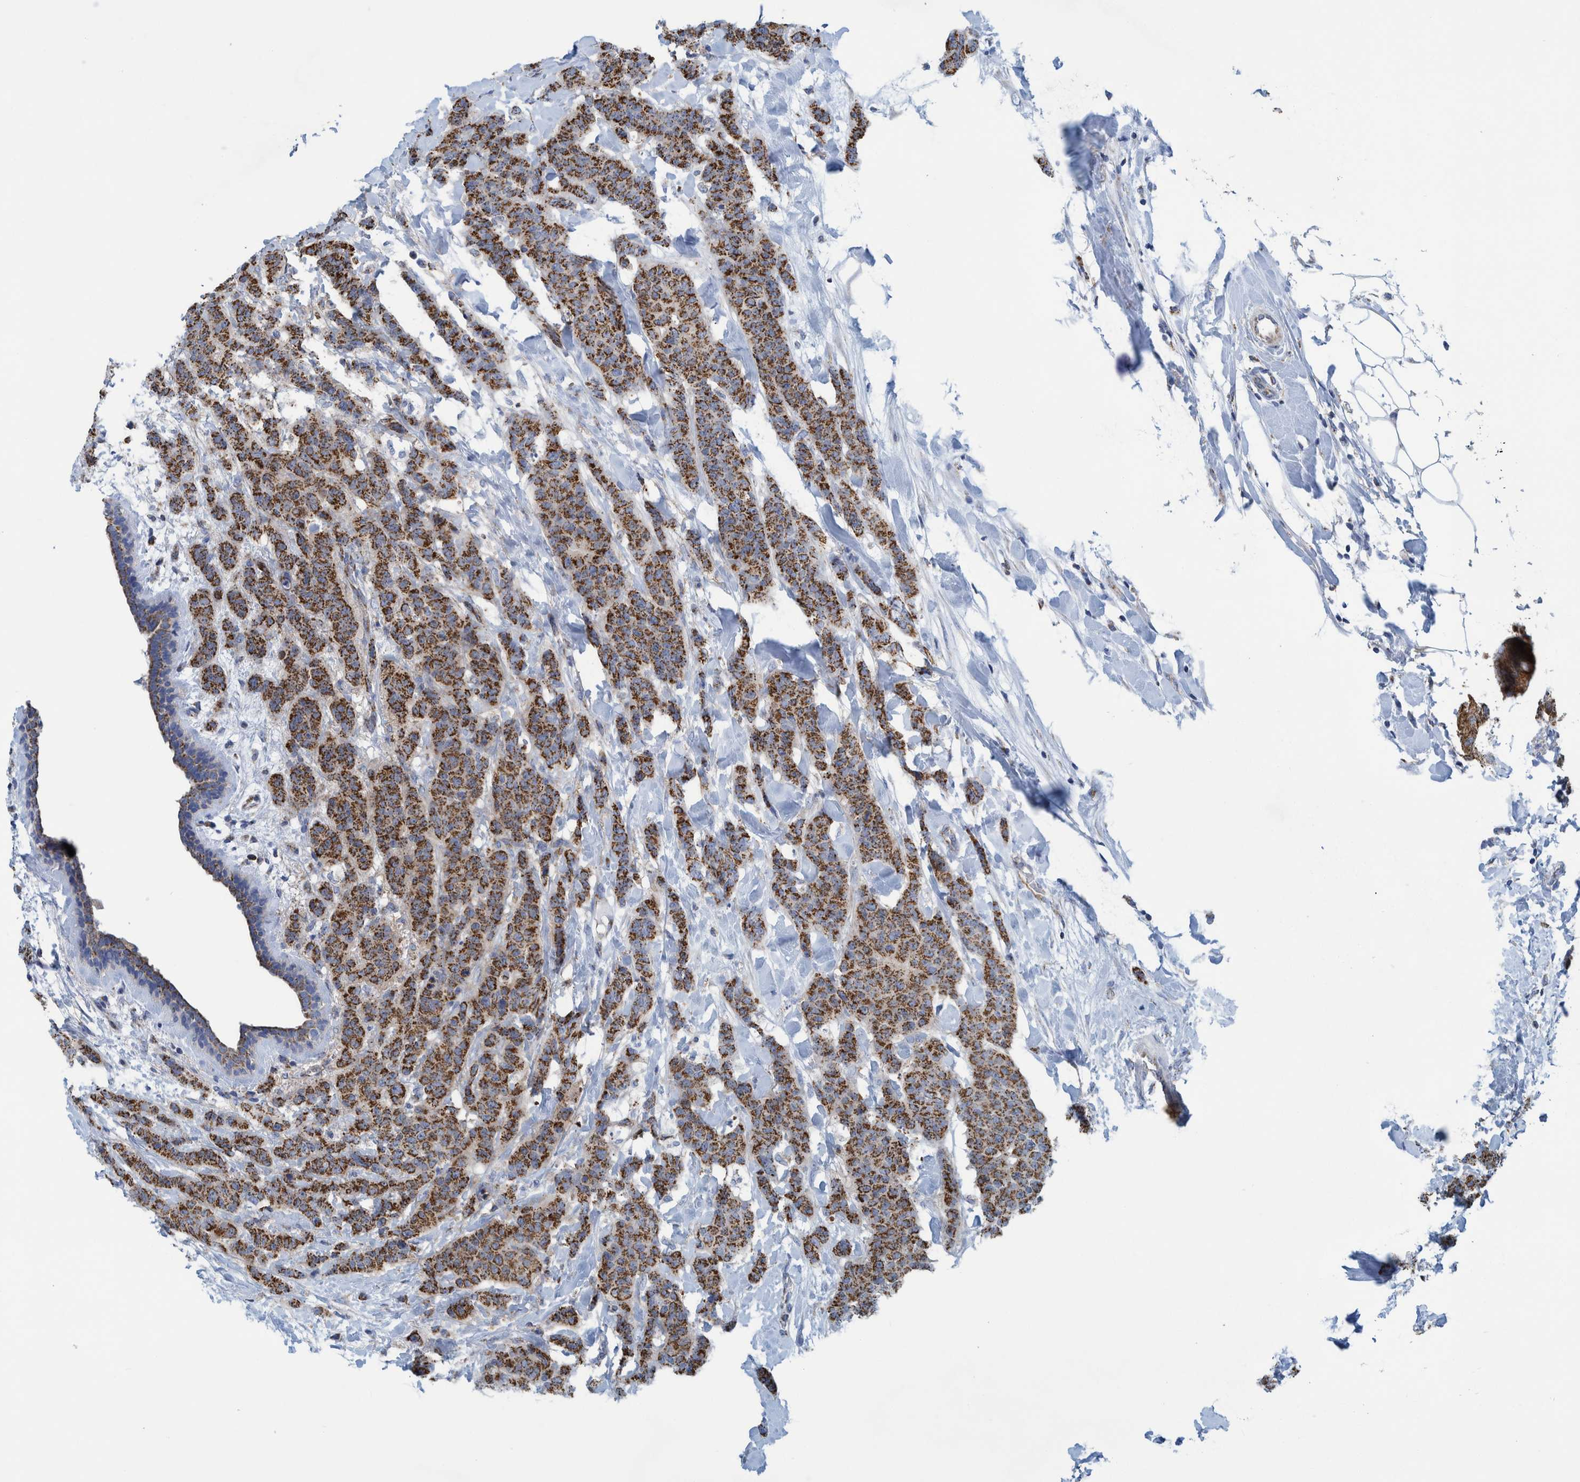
{"staining": {"intensity": "strong", "quantity": ">75%", "location": "cytoplasmic/membranous"}, "tissue": "breast cancer", "cell_type": "Tumor cells", "image_type": "cancer", "snomed": [{"axis": "morphology", "description": "Normal tissue, NOS"}, {"axis": "morphology", "description": "Duct carcinoma"}, {"axis": "topography", "description": "Breast"}], "caption": "Breast cancer tissue shows strong cytoplasmic/membranous staining in approximately >75% of tumor cells, visualized by immunohistochemistry.", "gene": "MRPS7", "patient": {"sex": "female", "age": 40}}